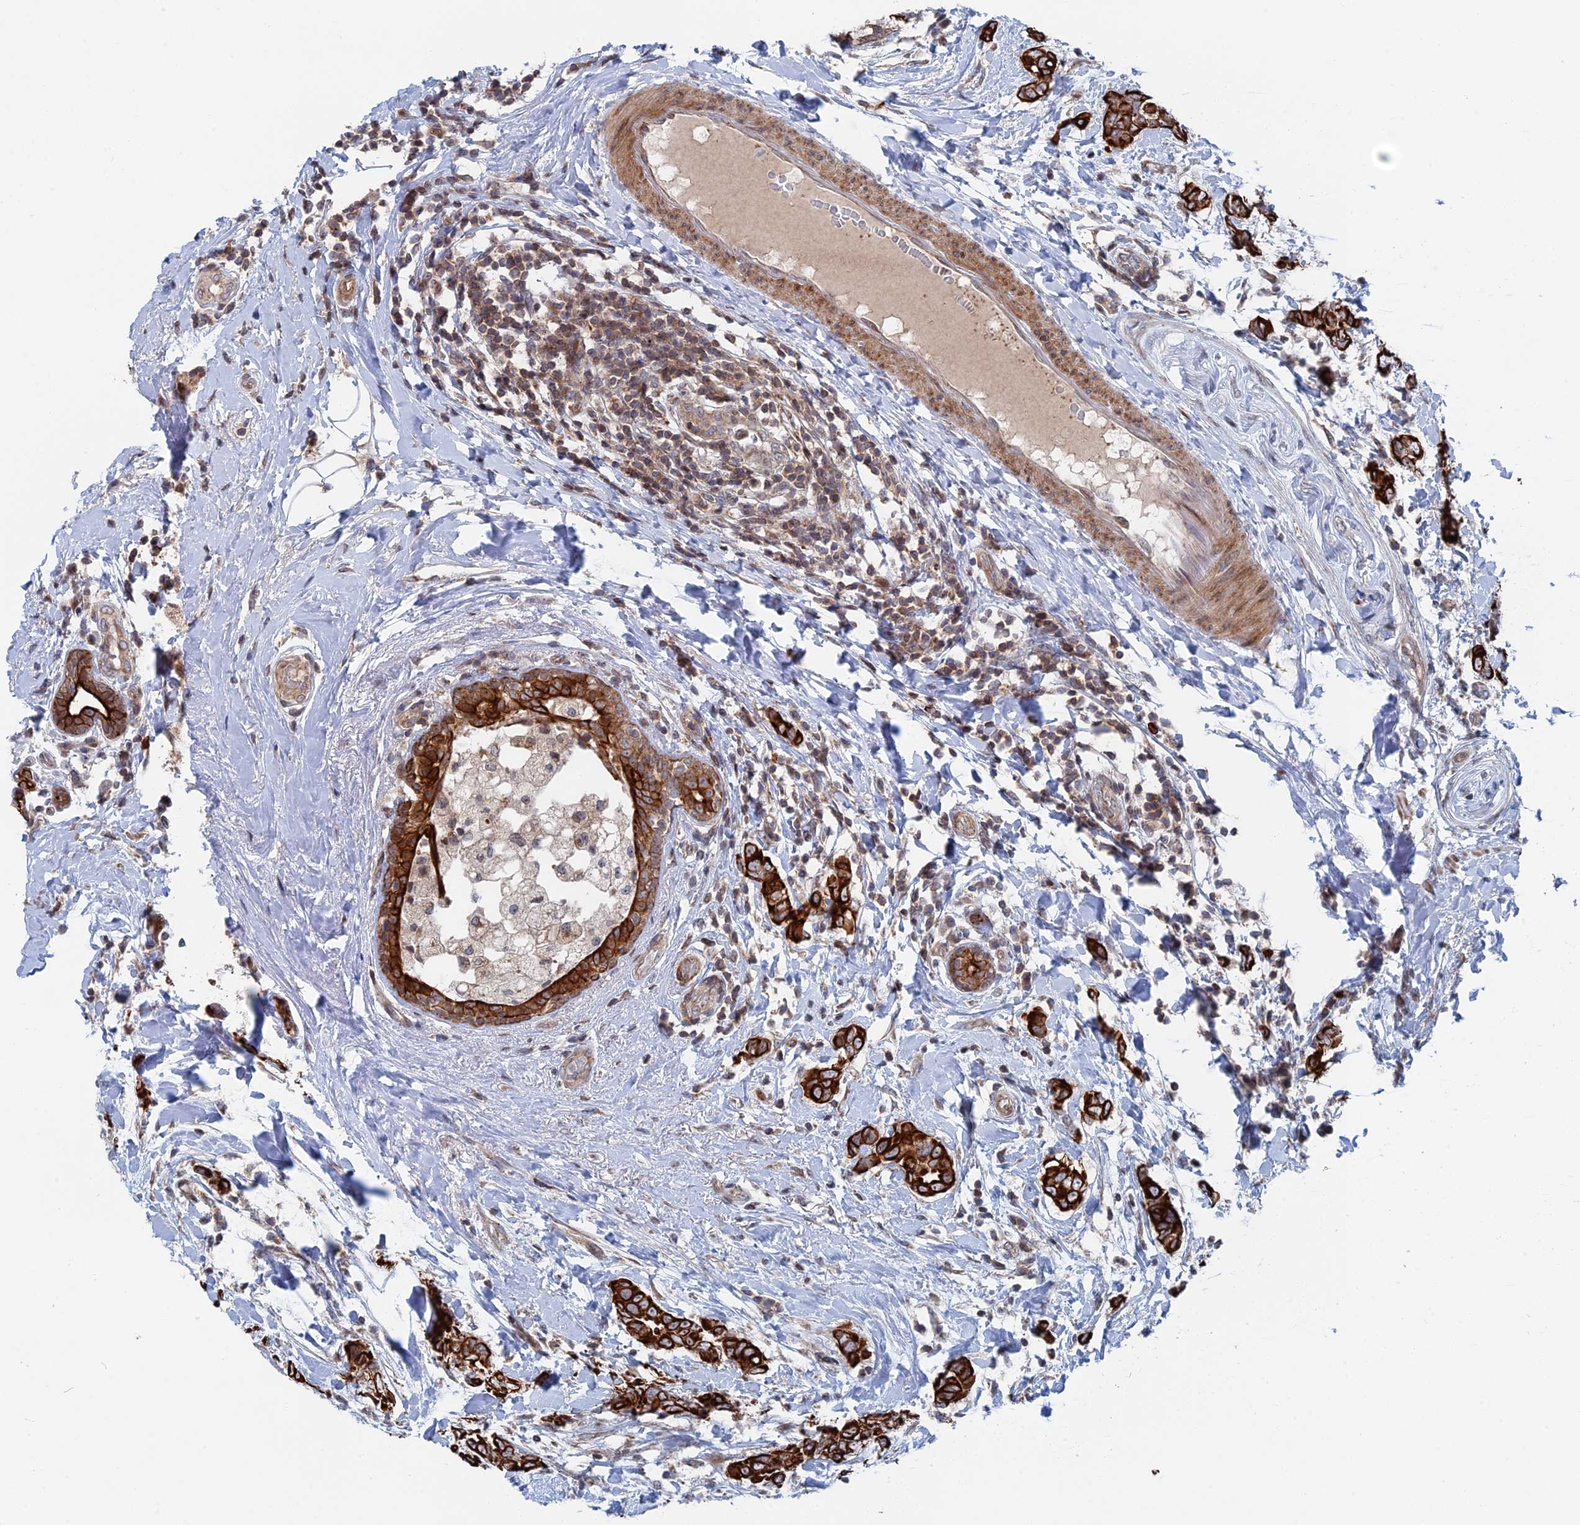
{"staining": {"intensity": "strong", "quantity": ">75%", "location": "cytoplasmic/membranous"}, "tissue": "breast cancer", "cell_type": "Tumor cells", "image_type": "cancer", "snomed": [{"axis": "morphology", "description": "Lobular carcinoma"}, {"axis": "topography", "description": "Breast"}], "caption": "This photomicrograph displays immunohistochemistry (IHC) staining of lobular carcinoma (breast), with high strong cytoplasmic/membranous staining in about >75% of tumor cells.", "gene": "IL7", "patient": {"sex": "female", "age": 51}}